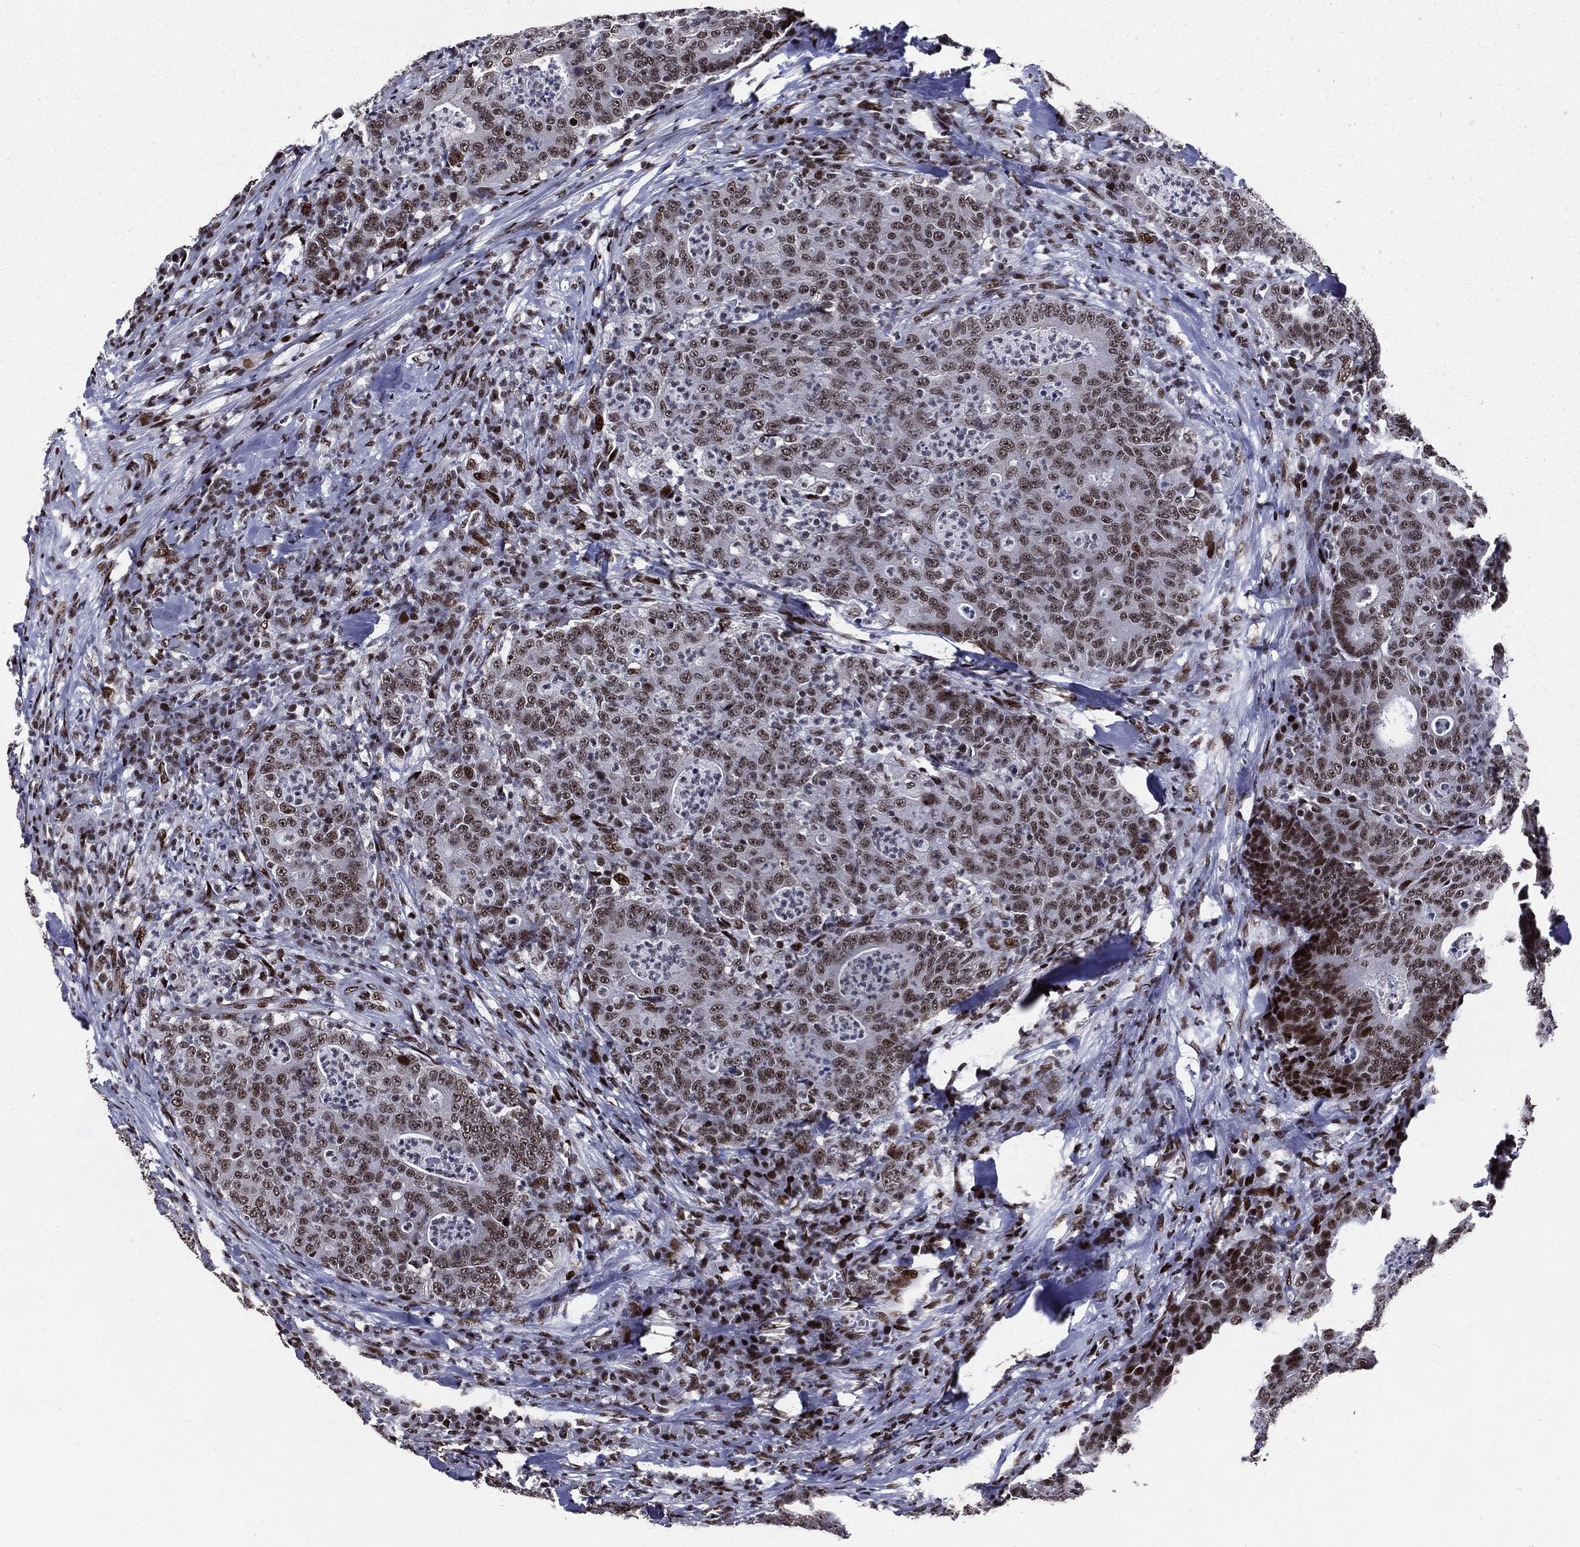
{"staining": {"intensity": "moderate", "quantity": ">75%", "location": "nuclear"}, "tissue": "colorectal cancer", "cell_type": "Tumor cells", "image_type": "cancer", "snomed": [{"axis": "morphology", "description": "Adenocarcinoma, NOS"}, {"axis": "topography", "description": "Colon"}], "caption": "A high-resolution photomicrograph shows IHC staining of colorectal cancer (adenocarcinoma), which exhibits moderate nuclear positivity in approximately >75% of tumor cells.", "gene": "ZFP91", "patient": {"sex": "male", "age": 70}}